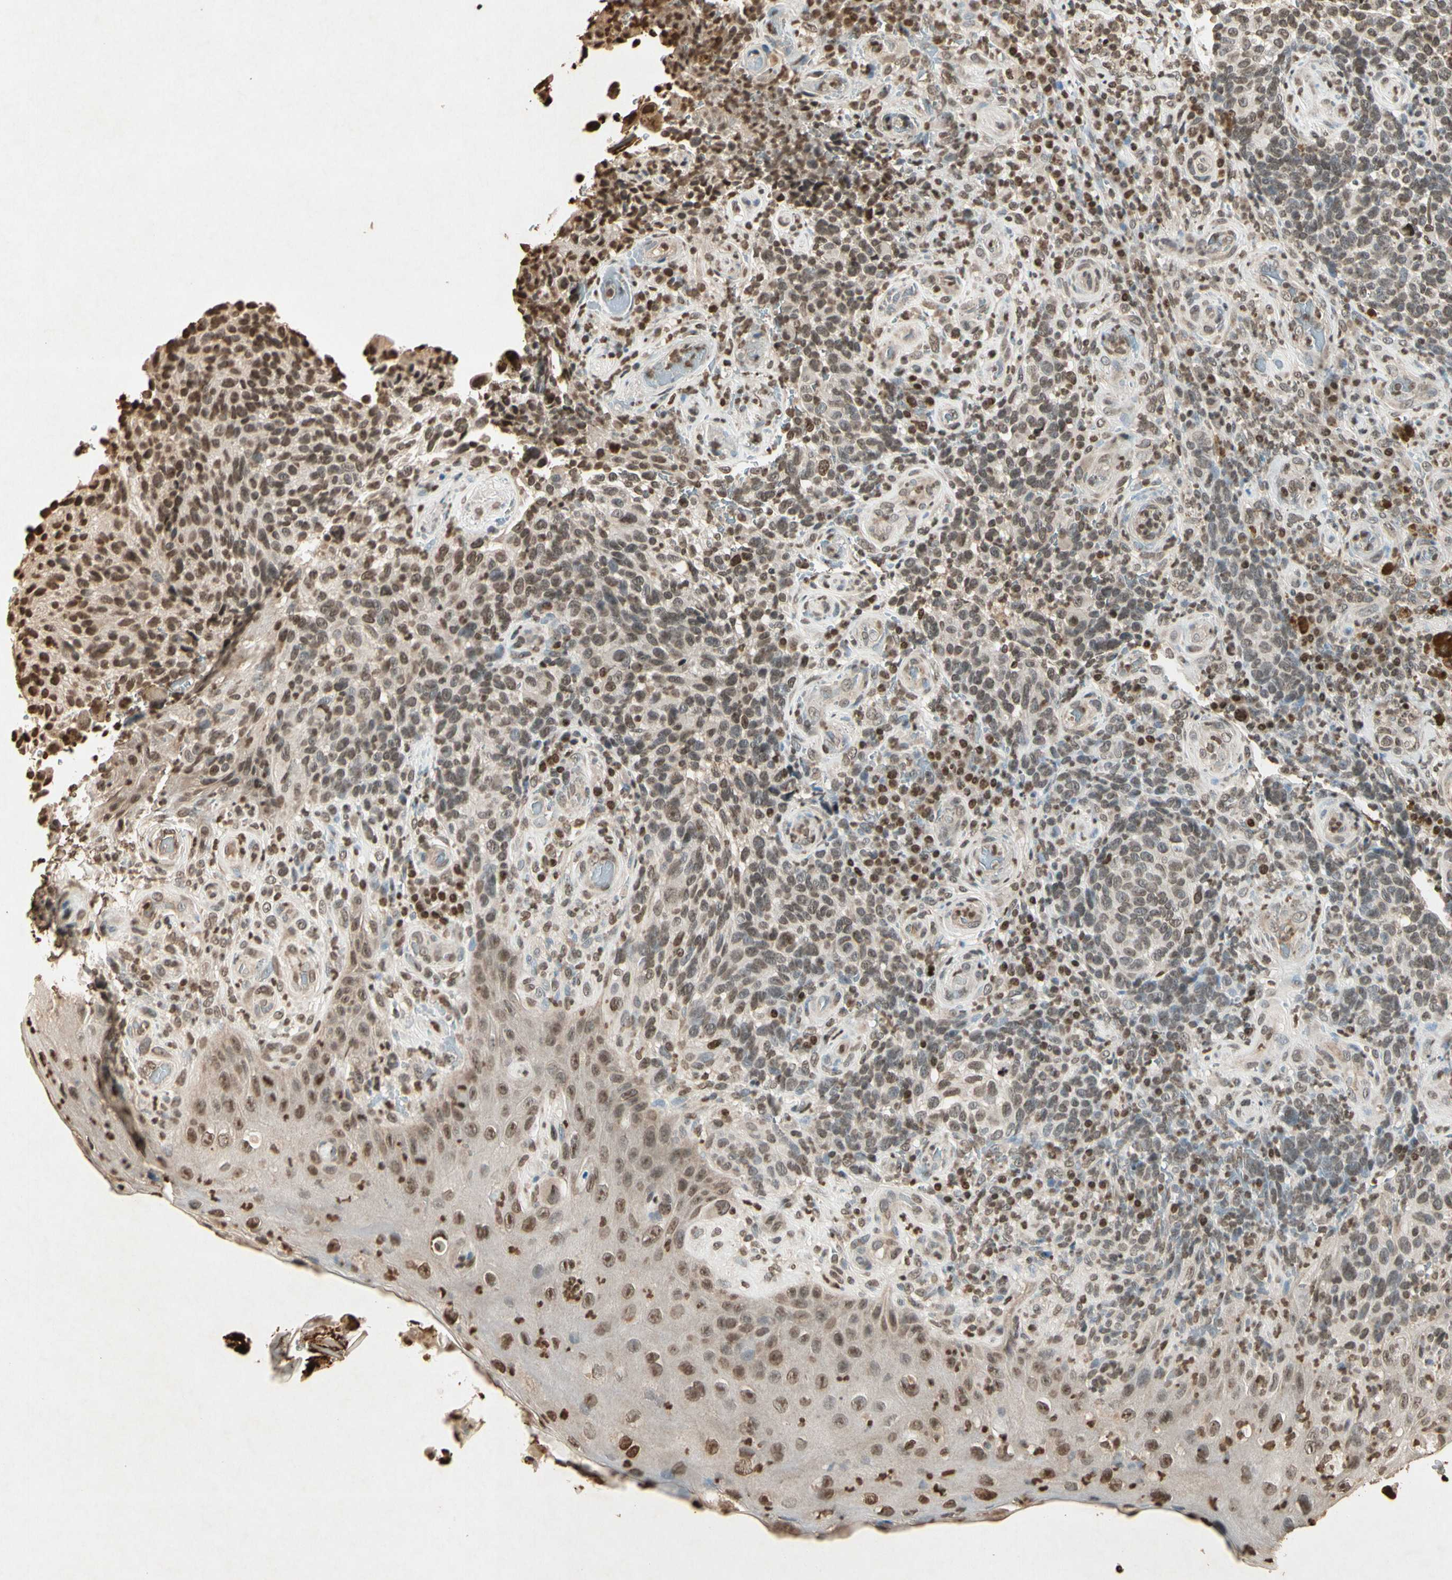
{"staining": {"intensity": "weak", "quantity": "25%-75%", "location": "nuclear"}, "tissue": "melanoma", "cell_type": "Tumor cells", "image_type": "cancer", "snomed": [{"axis": "morphology", "description": "Malignant melanoma, NOS"}, {"axis": "topography", "description": "Skin"}], "caption": "Tumor cells show weak nuclear staining in about 25%-75% of cells in melanoma.", "gene": "TOP1", "patient": {"sex": "female", "age": 73}}